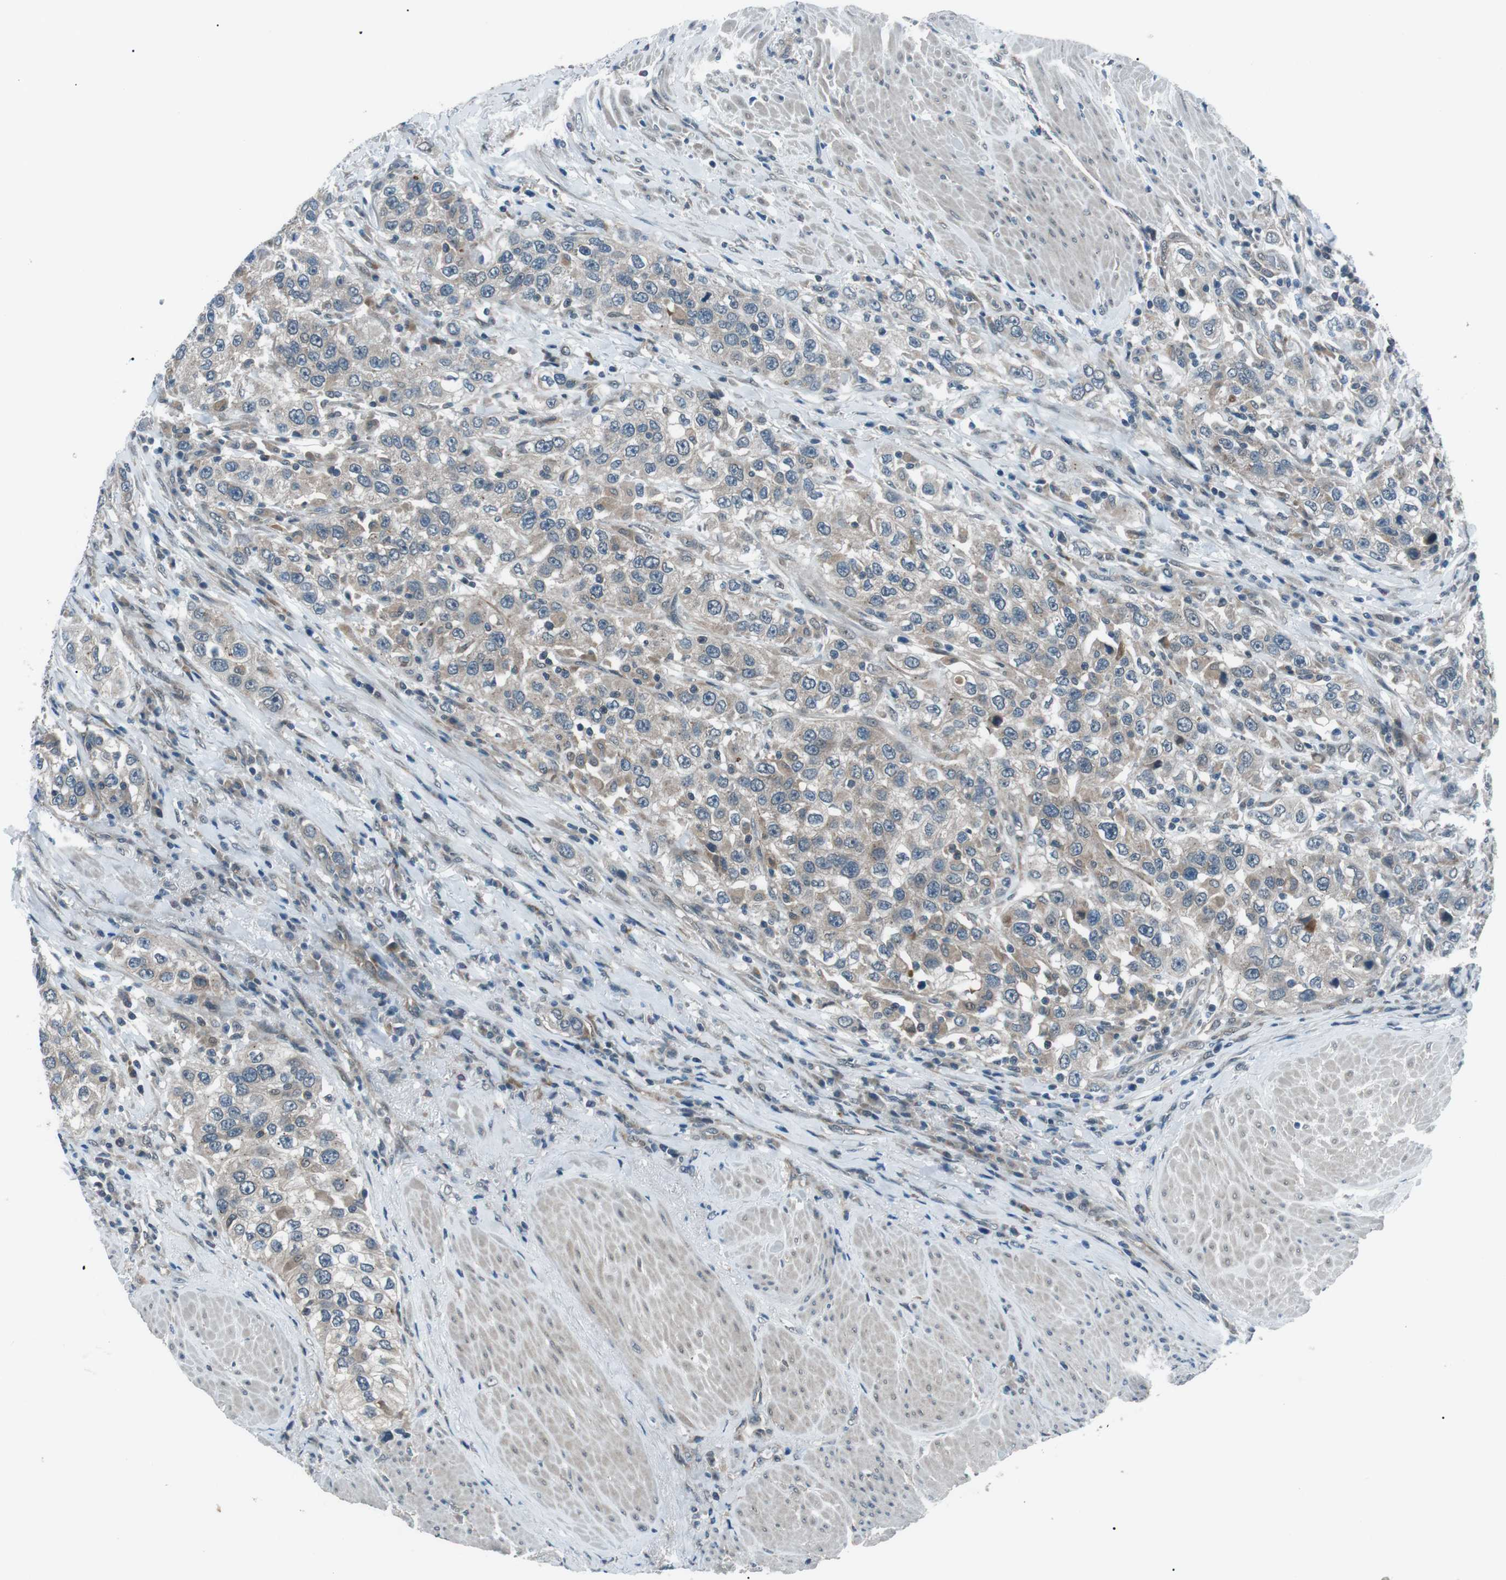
{"staining": {"intensity": "weak", "quantity": "25%-75%", "location": "cytoplasmic/membranous"}, "tissue": "urothelial cancer", "cell_type": "Tumor cells", "image_type": "cancer", "snomed": [{"axis": "morphology", "description": "Urothelial carcinoma, High grade"}, {"axis": "topography", "description": "Urinary bladder"}], "caption": "Immunohistochemical staining of human urothelial carcinoma (high-grade) displays weak cytoplasmic/membranous protein staining in about 25%-75% of tumor cells. The protein of interest is shown in brown color, while the nuclei are stained blue.", "gene": "LRIG2", "patient": {"sex": "female", "age": 80}}